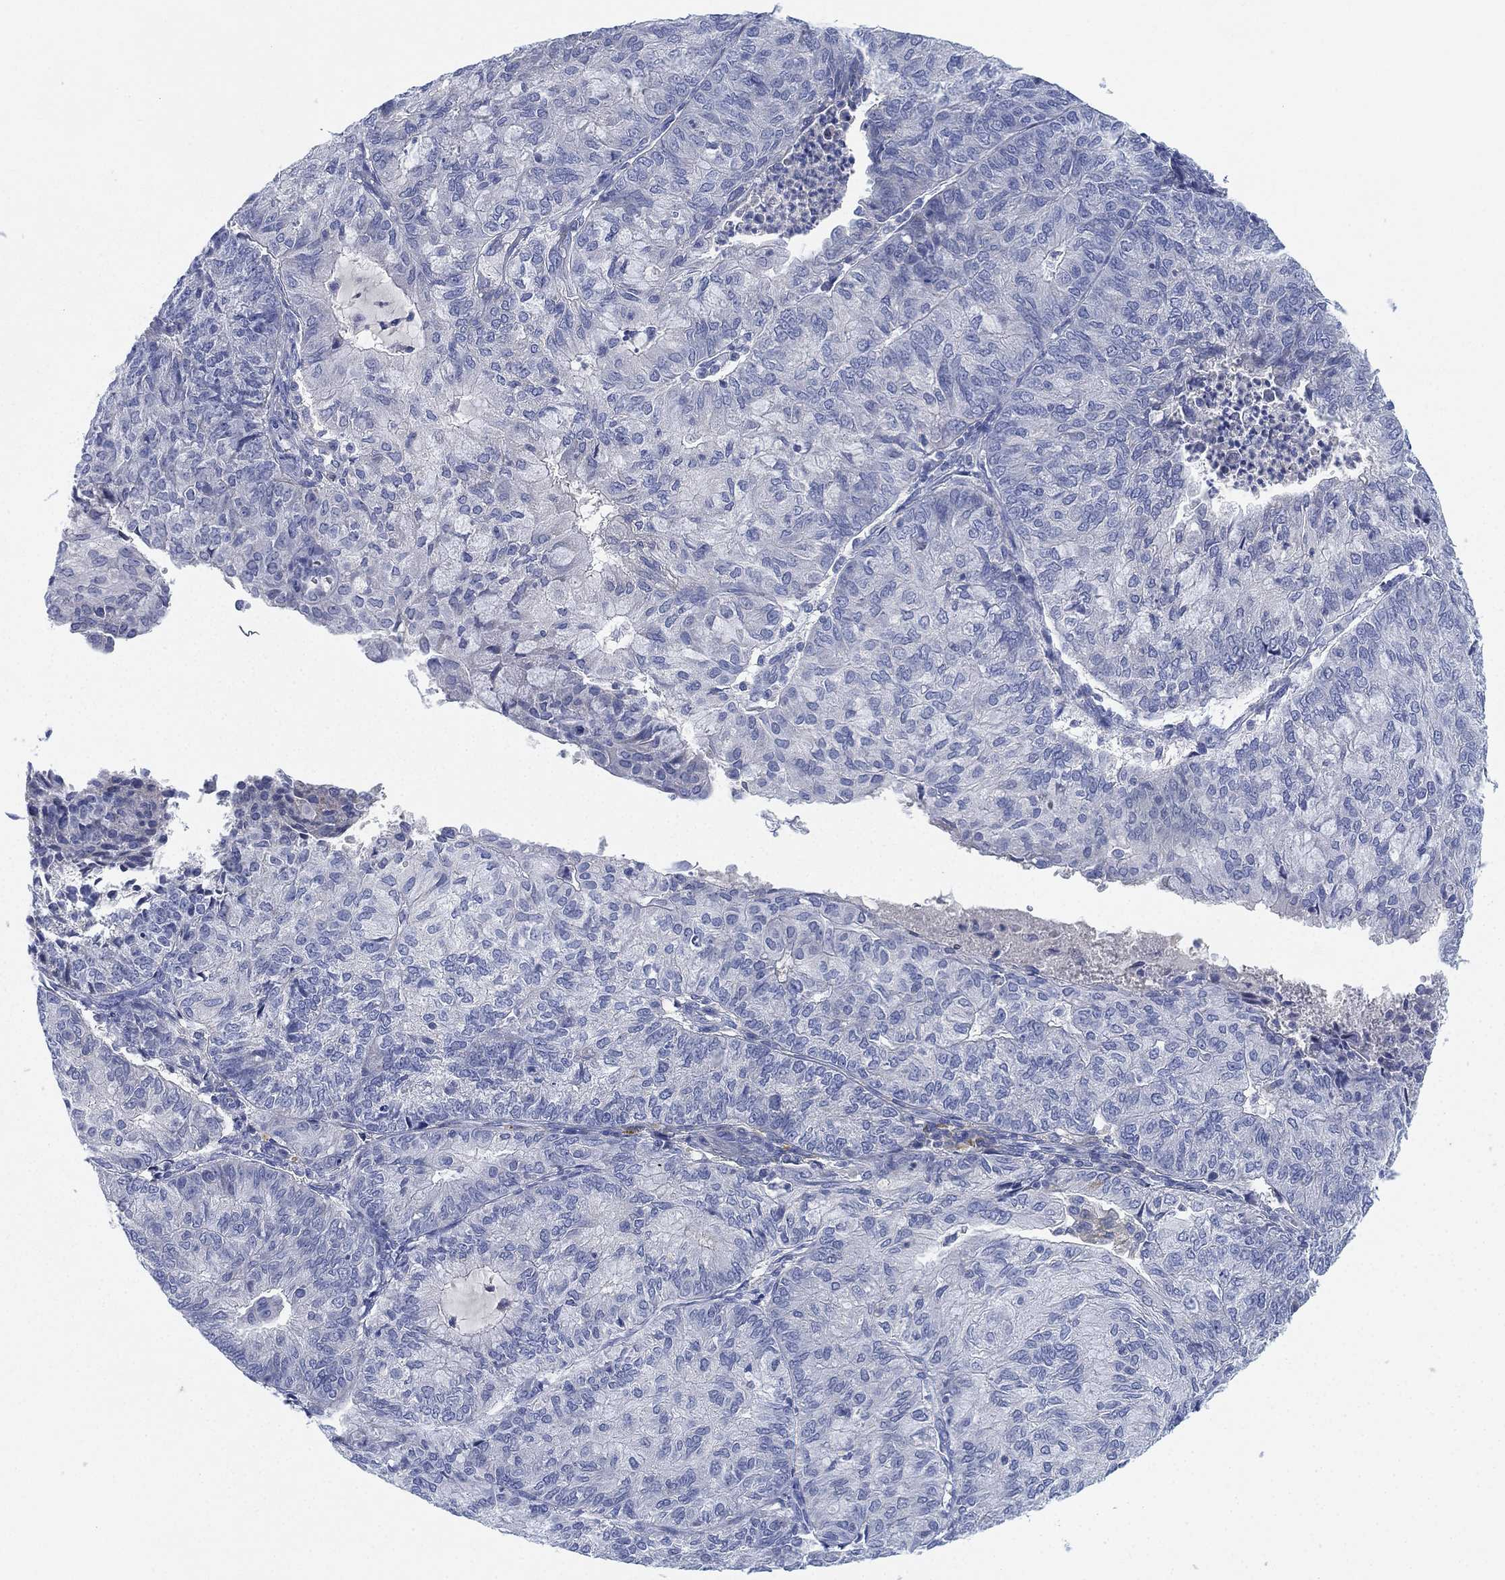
{"staining": {"intensity": "negative", "quantity": "none", "location": "none"}, "tissue": "endometrial cancer", "cell_type": "Tumor cells", "image_type": "cancer", "snomed": [{"axis": "morphology", "description": "Adenocarcinoma, NOS"}, {"axis": "topography", "description": "Endometrium"}], "caption": "Immunohistochemistry (IHC) of human endometrial adenocarcinoma reveals no positivity in tumor cells. (Brightfield microscopy of DAB IHC at high magnification).", "gene": "ADAD2", "patient": {"sex": "female", "age": 82}}